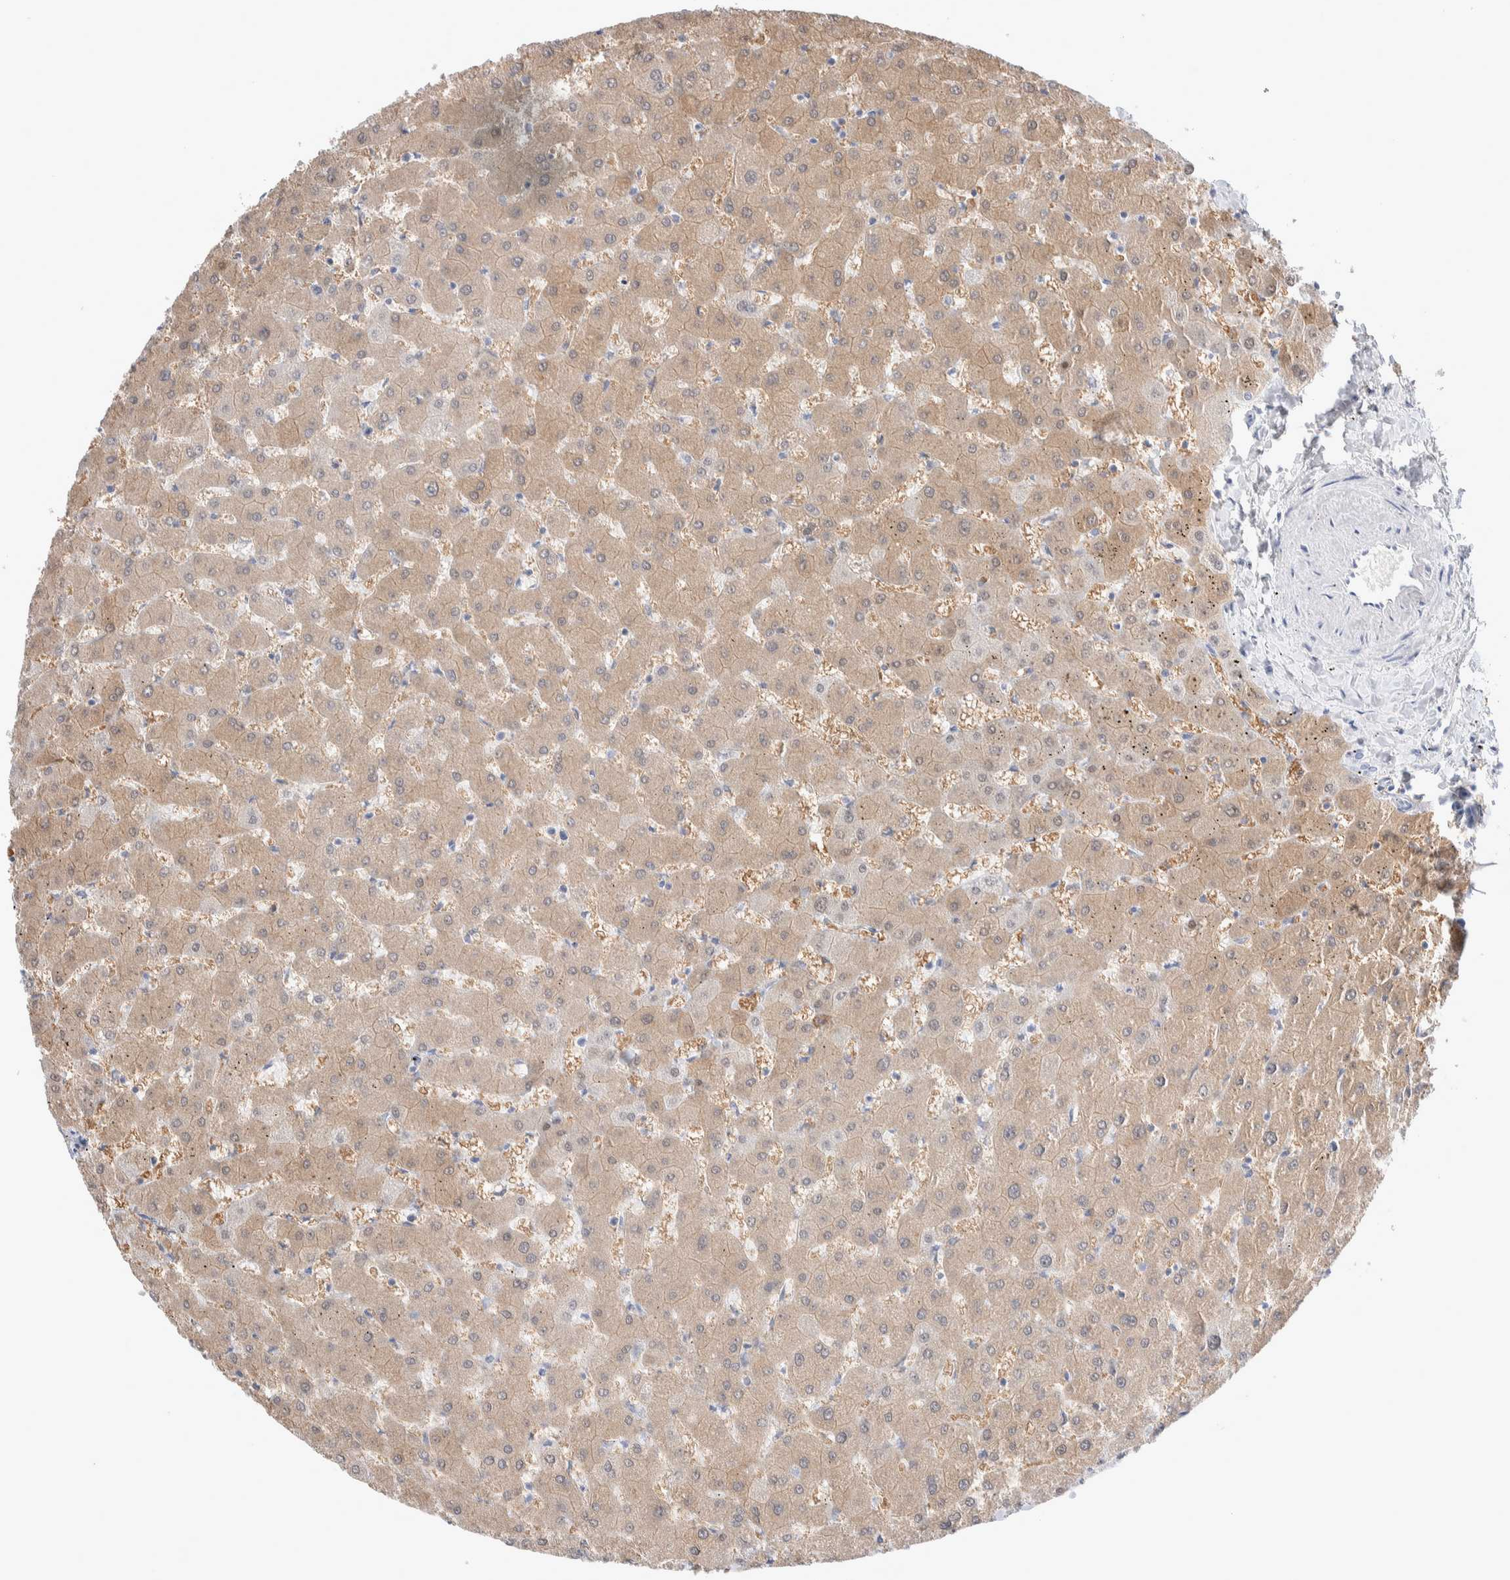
{"staining": {"intensity": "negative", "quantity": "none", "location": "none"}, "tissue": "liver", "cell_type": "Cholangiocytes", "image_type": "normal", "snomed": [{"axis": "morphology", "description": "Normal tissue, NOS"}, {"axis": "topography", "description": "Liver"}], "caption": "IHC histopathology image of benign liver: human liver stained with DAB demonstrates no significant protein expression in cholangiocytes.", "gene": "GDA", "patient": {"sex": "female", "age": 63}}